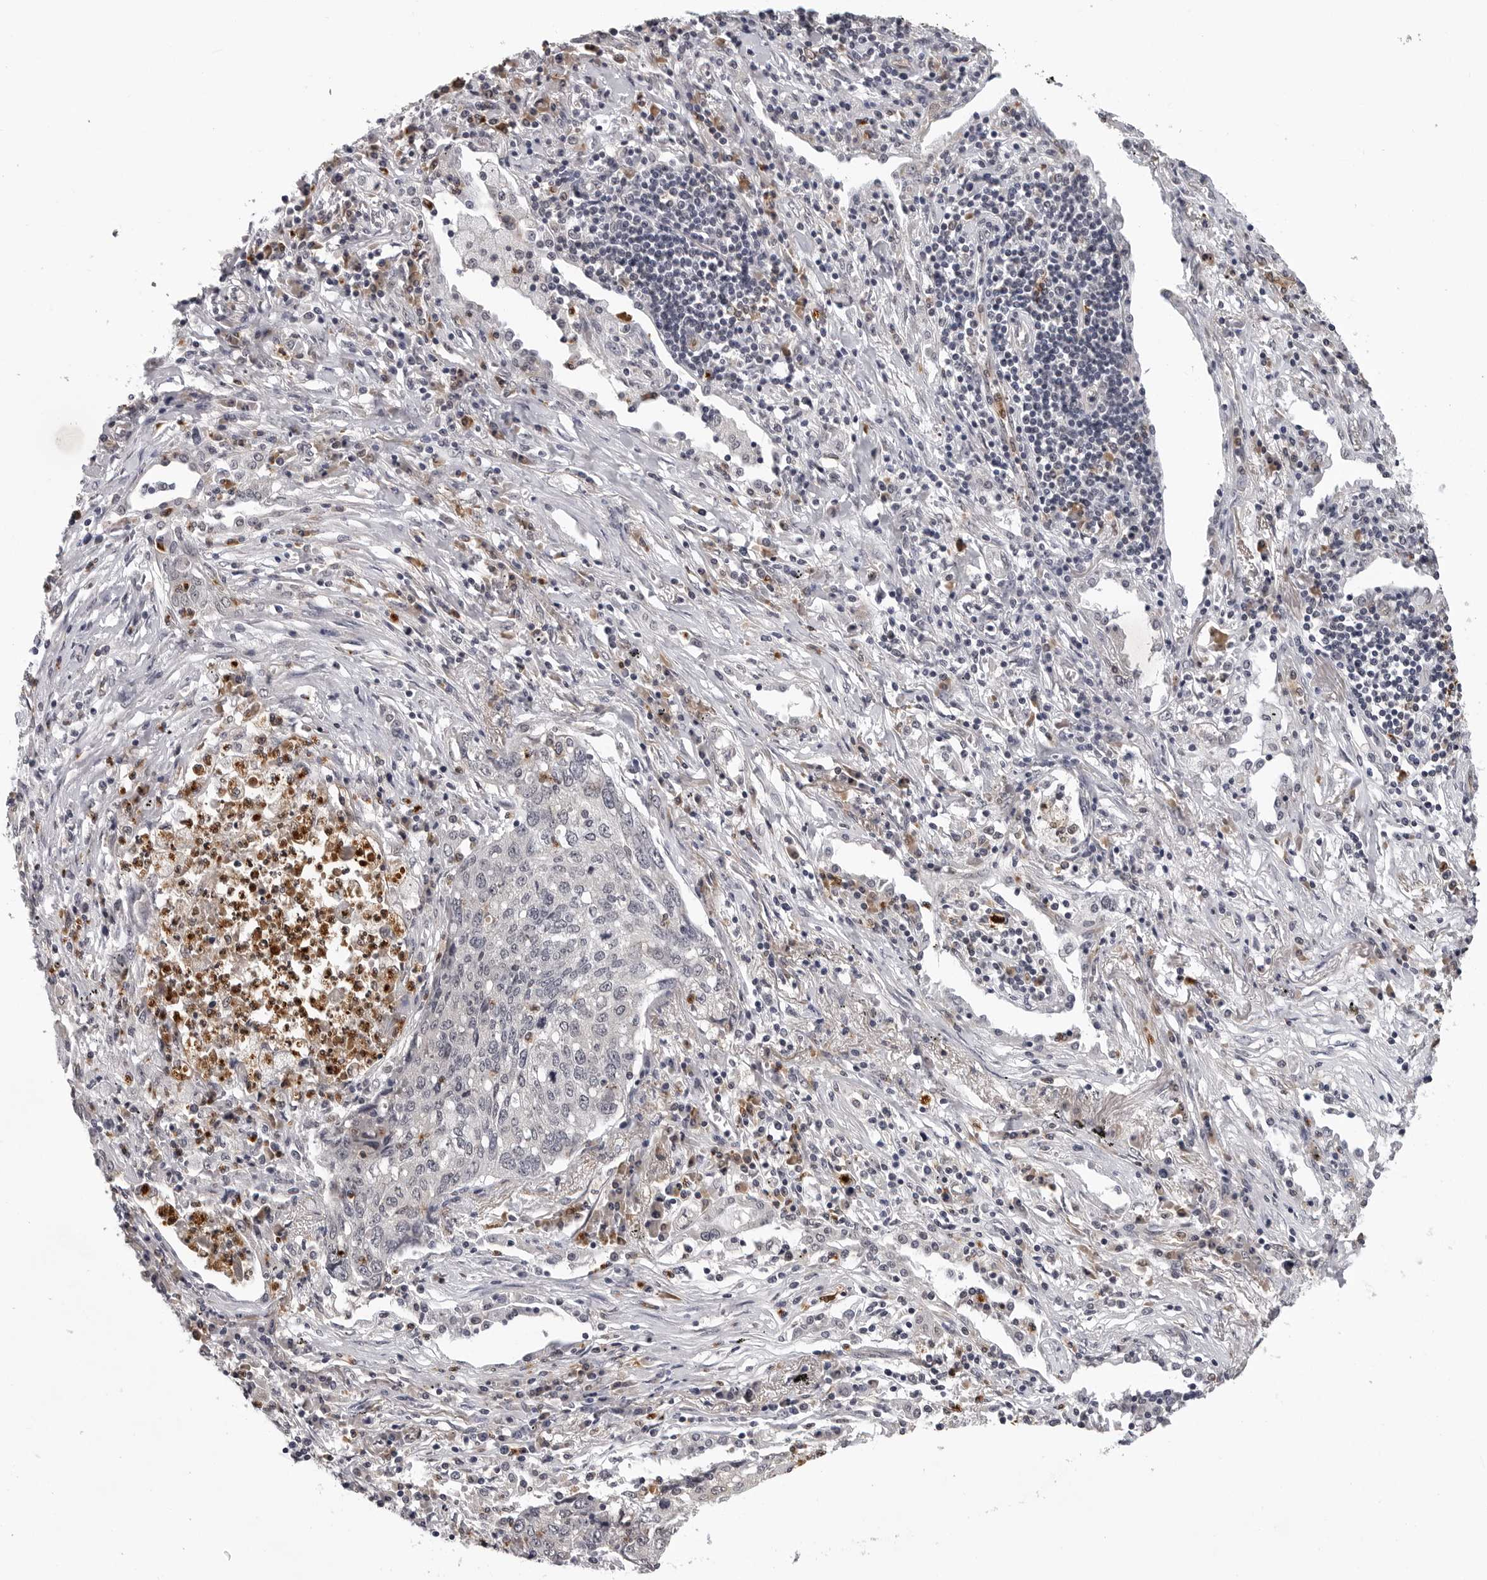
{"staining": {"intensity": "negative", "quantity": "none", "location": "none"}, "tissue": "lung cancer", "cell_type": "Tumor cells", "image_type": "cancer", "snomed": [{"axis": "morphology", "description": "Squamous cell carcinoma, NOS"}, {"axis": "topography", "description": "Lung"}], "caption": "Lung squamous cell carcinoma stained for a protein using immunohistochemistry (IHC) demonstrates no positivity tumor cells.", "gene": "TRMT13", "patient": {"sex": "female", "age": 63}}